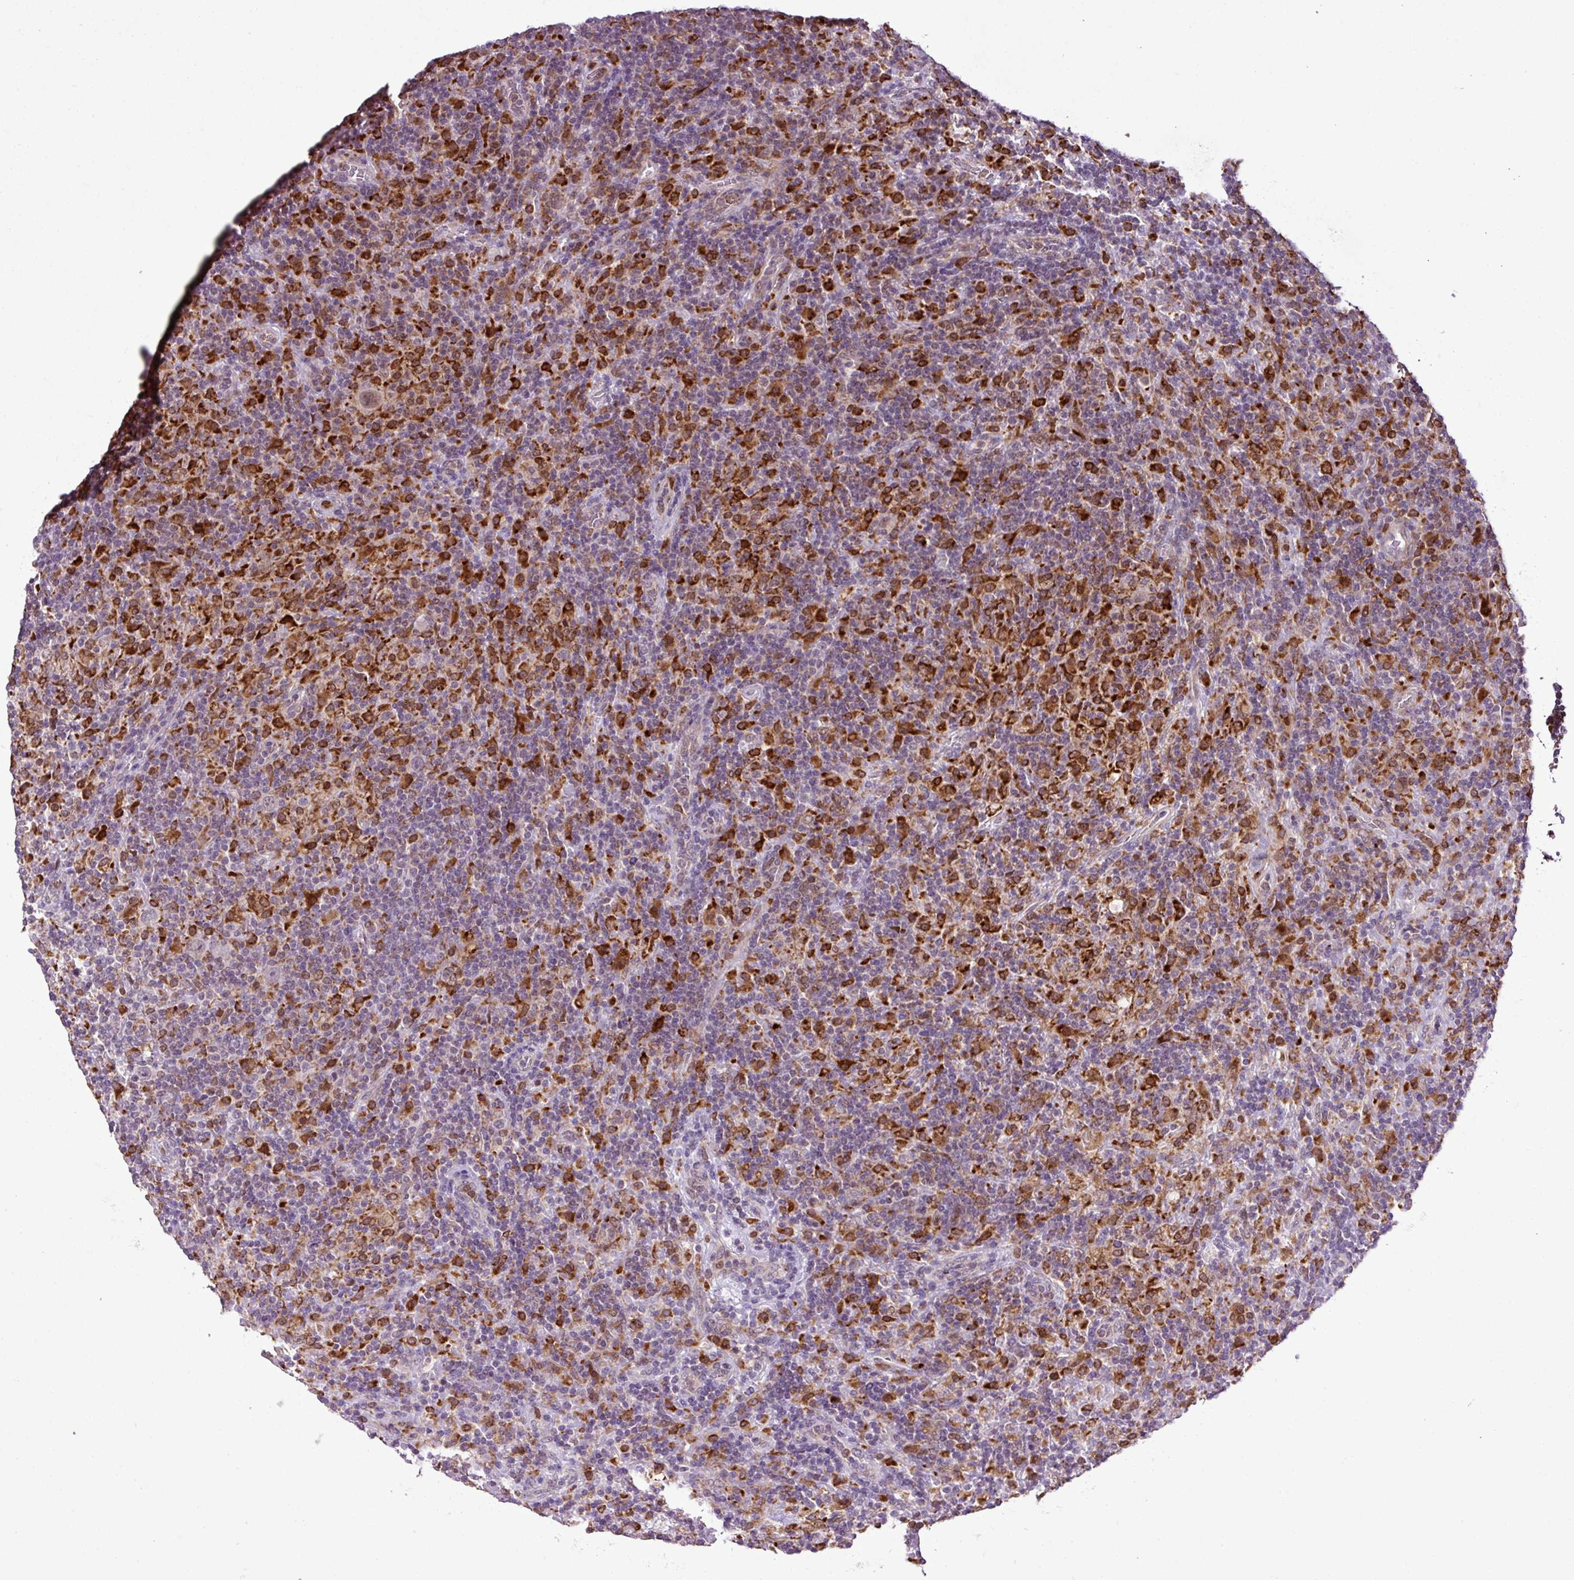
{"staining": {"intensity": "moderate", "quantity": ">75%", "location": "nuclear"}, "tissue": "lymphoma", "cell_type": "Tumor cells", "image_type": "cancer", "snomed": [{"axis": "morphology", "description": "Hodgkin's disease, NOS"}, {"axis": "topography", "description": "Lymph node"}], "caption": "Lymphoma stained with a protein marker reveals moderate staining in tumor cells.", "gene": "SMCO4", "patient": {"sex": "male", "age": 70}}